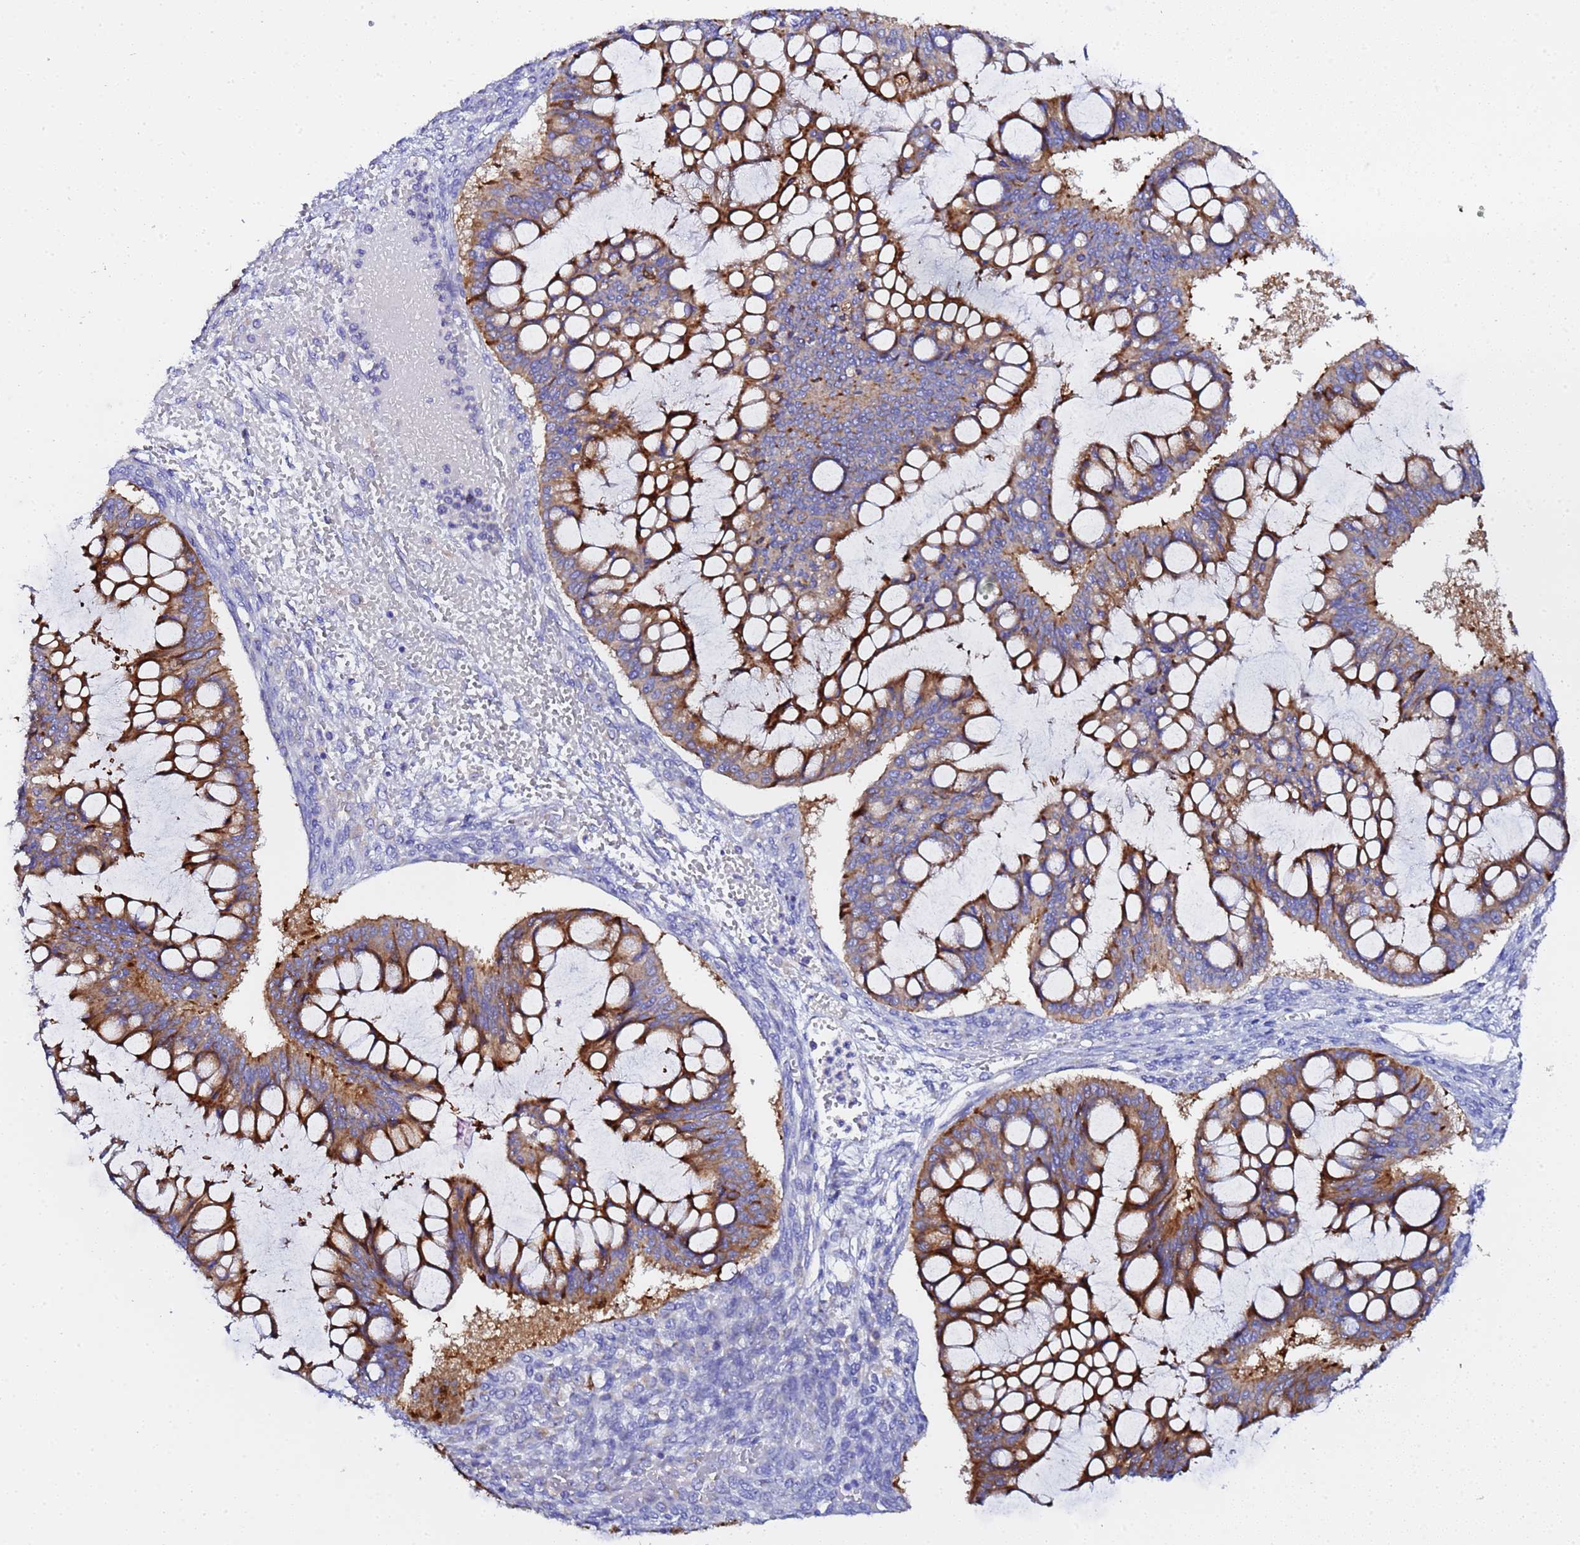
{"staining": {"intensity": "strong", "quantity": ">75%", "location": "cytoplasmic/membranous"}, "tissue": "ovarian cancer", "cell_type": "Tumor cells", "image_type": "cancer", "snomed": [{"axis": "morphology", "description": "Cystadenocarcinoma, mucinous, NOS"}, {"axis": "topography", "description": "Ovary"}], "caption": "Immunohistochemistry staining of ovarian cancer (mucinous cystadenocarcinoma), which exhibits high levels of strong cytoplasmic/membranous positivity in about >75% of tumor cells indicating strong cytoplasmic/membranous protein staining. The staining was performed using DAB (brown) for protein detection and nuclei were counterstained in hematoxylin (blue).", "gene": "VTI1B", "patient": {"sex": "female", "age": 73}}